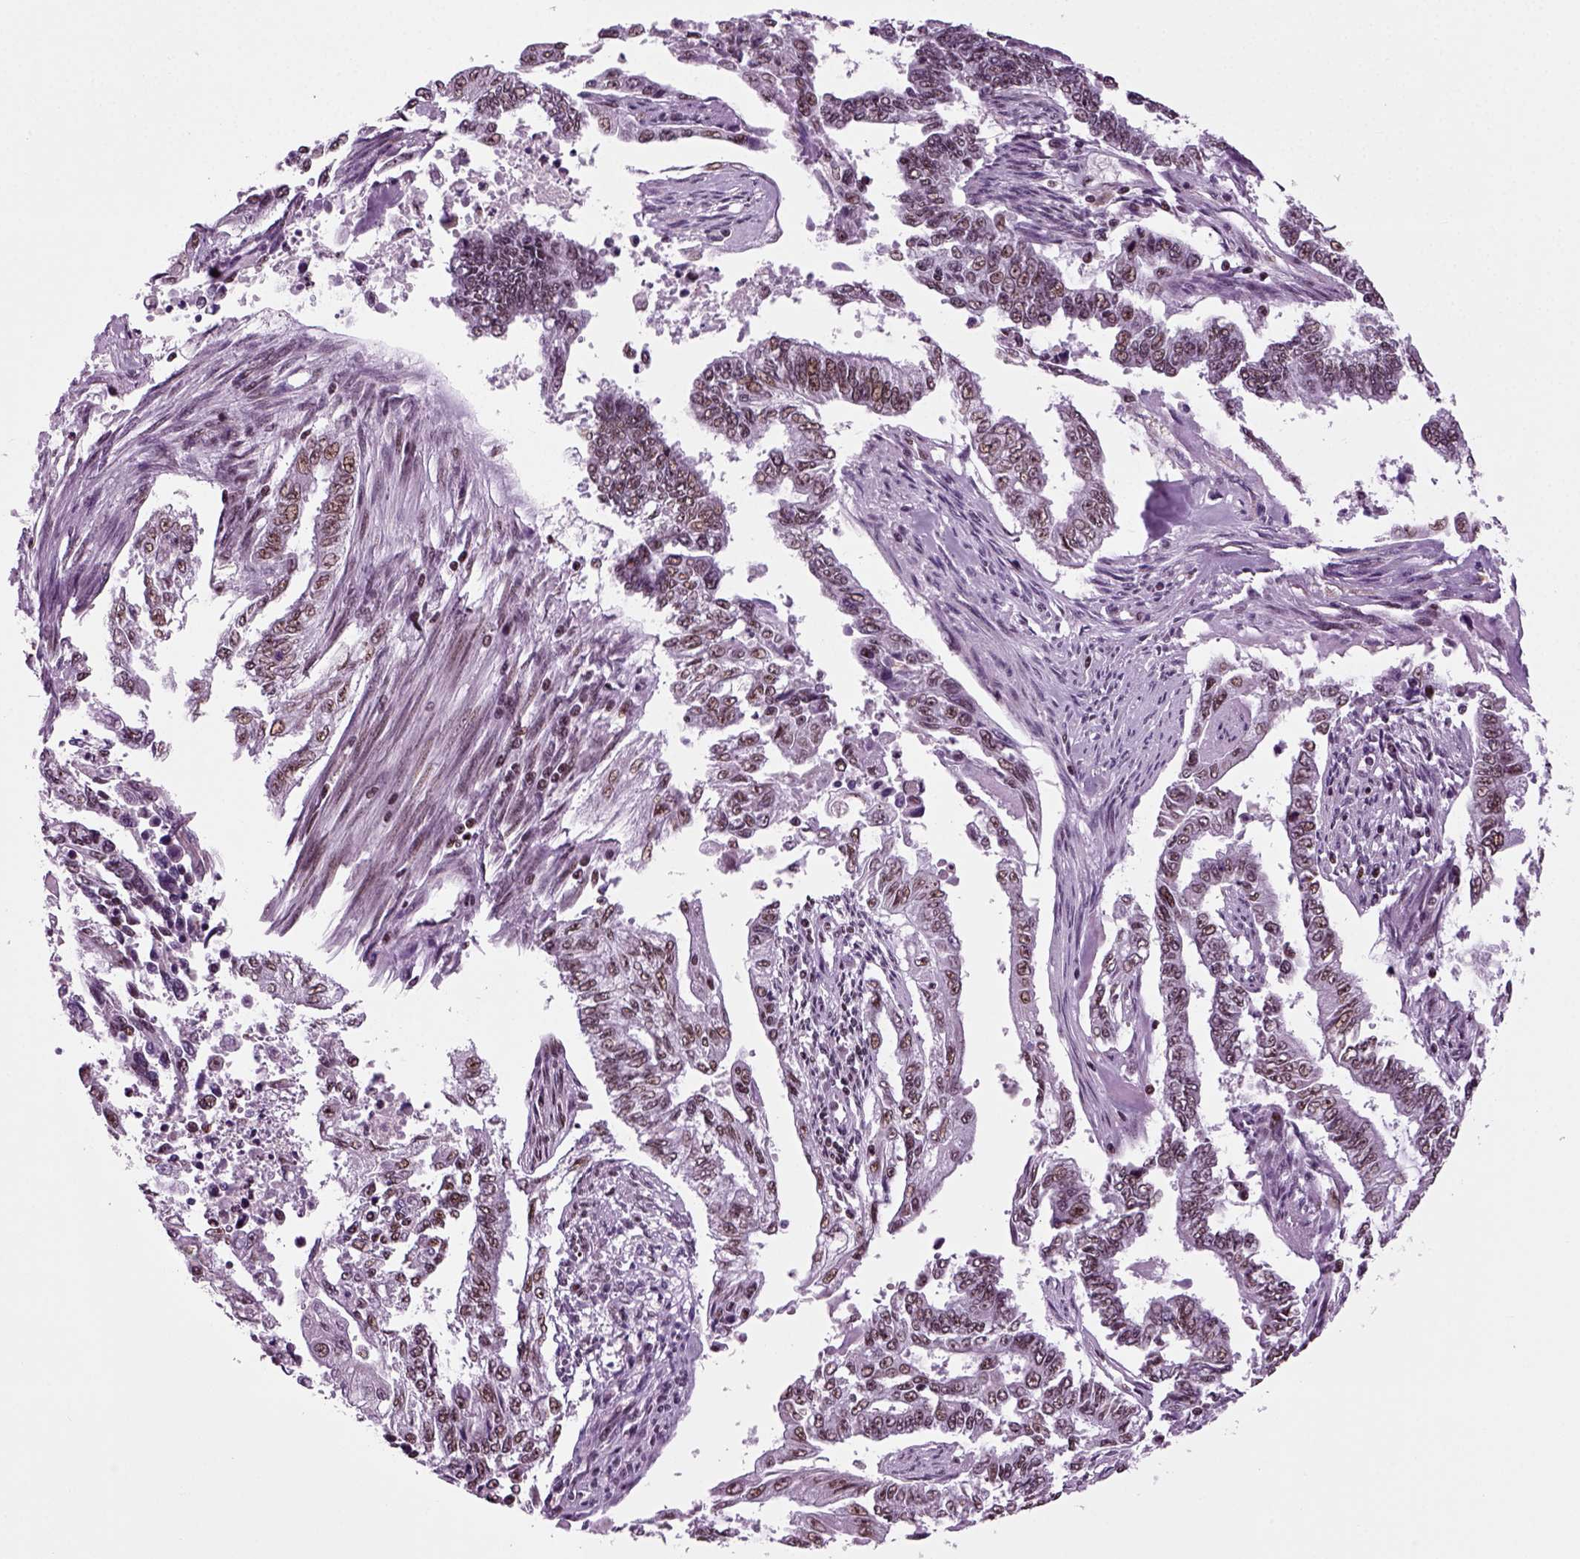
{"staining": {"intensity": "weak", "quantity": ">75%", "location": "nuclear"}, "tissue": "endometrial cancer", "cell_type": "Tumor cells", "image_type": "cancer", "snomed": [{"axis": "morphology", "description": "Adenocarcinoma, NOS"}, {"axis": "topography", "description": "Uterus"}], "caption": "Weak nuclear positivity is seen in about >75% of tumor cells in endometrial cancer.", "gene": "RCOR3", "patient": {"sex": "female", "age": 59}}